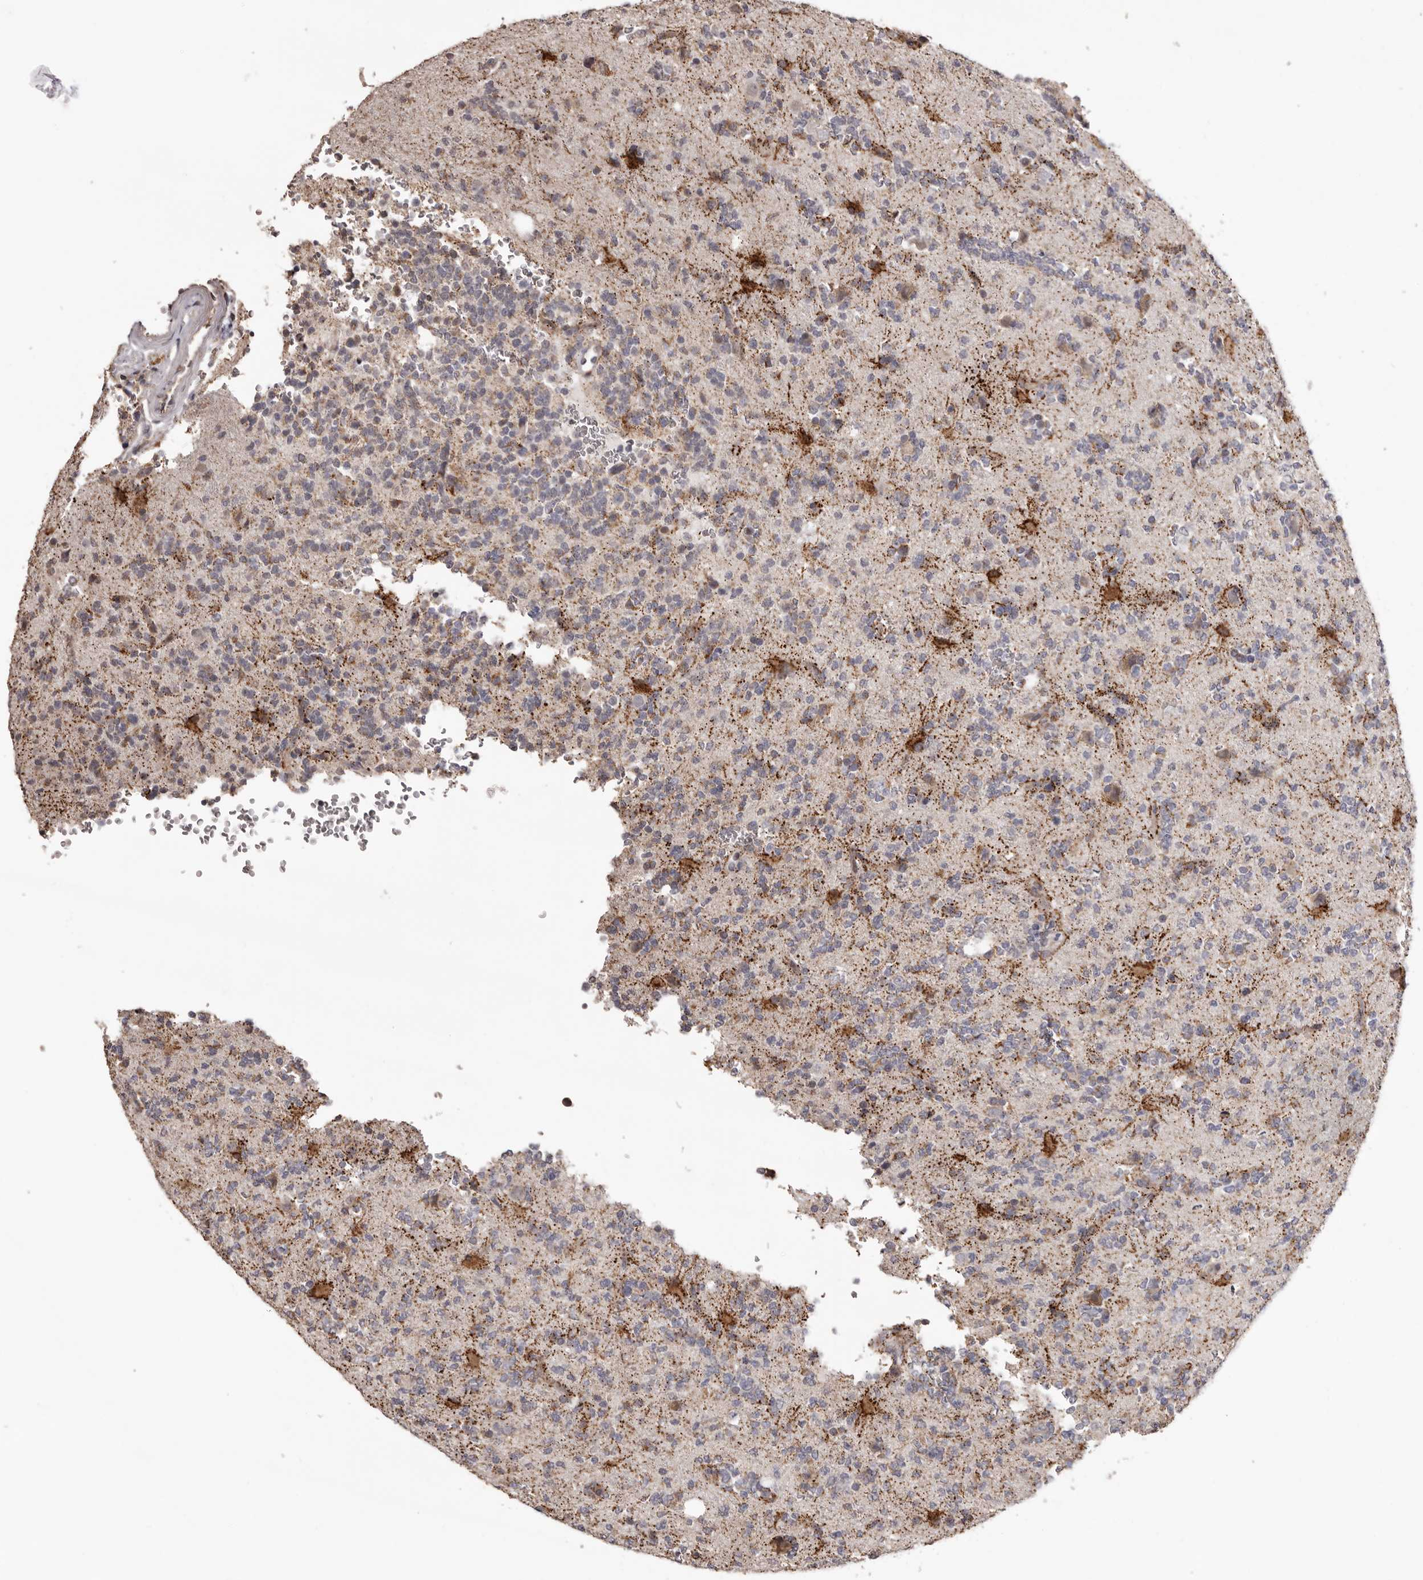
{"staining": {"intensity": "moderate", "quantity": "<25%", "location": "cytoplasmic/membranous"}, "tissue": "glioma", "cell_type": "Tumor cells", "image_type": "cancer", "snomed": [{"axis": "morphology", "description": "Glioma, malignant, High grade"}, {"axis": "topography", "description": "Brain"}], "caption": "IHC image of glioma stained for a protein (brown), which reveals low levels of moderate cytoplasmic/membranous staining in approximately <25% of tumor cells.", "gene": "PIGX", "patient": {"sex": "female", "age": 62}}